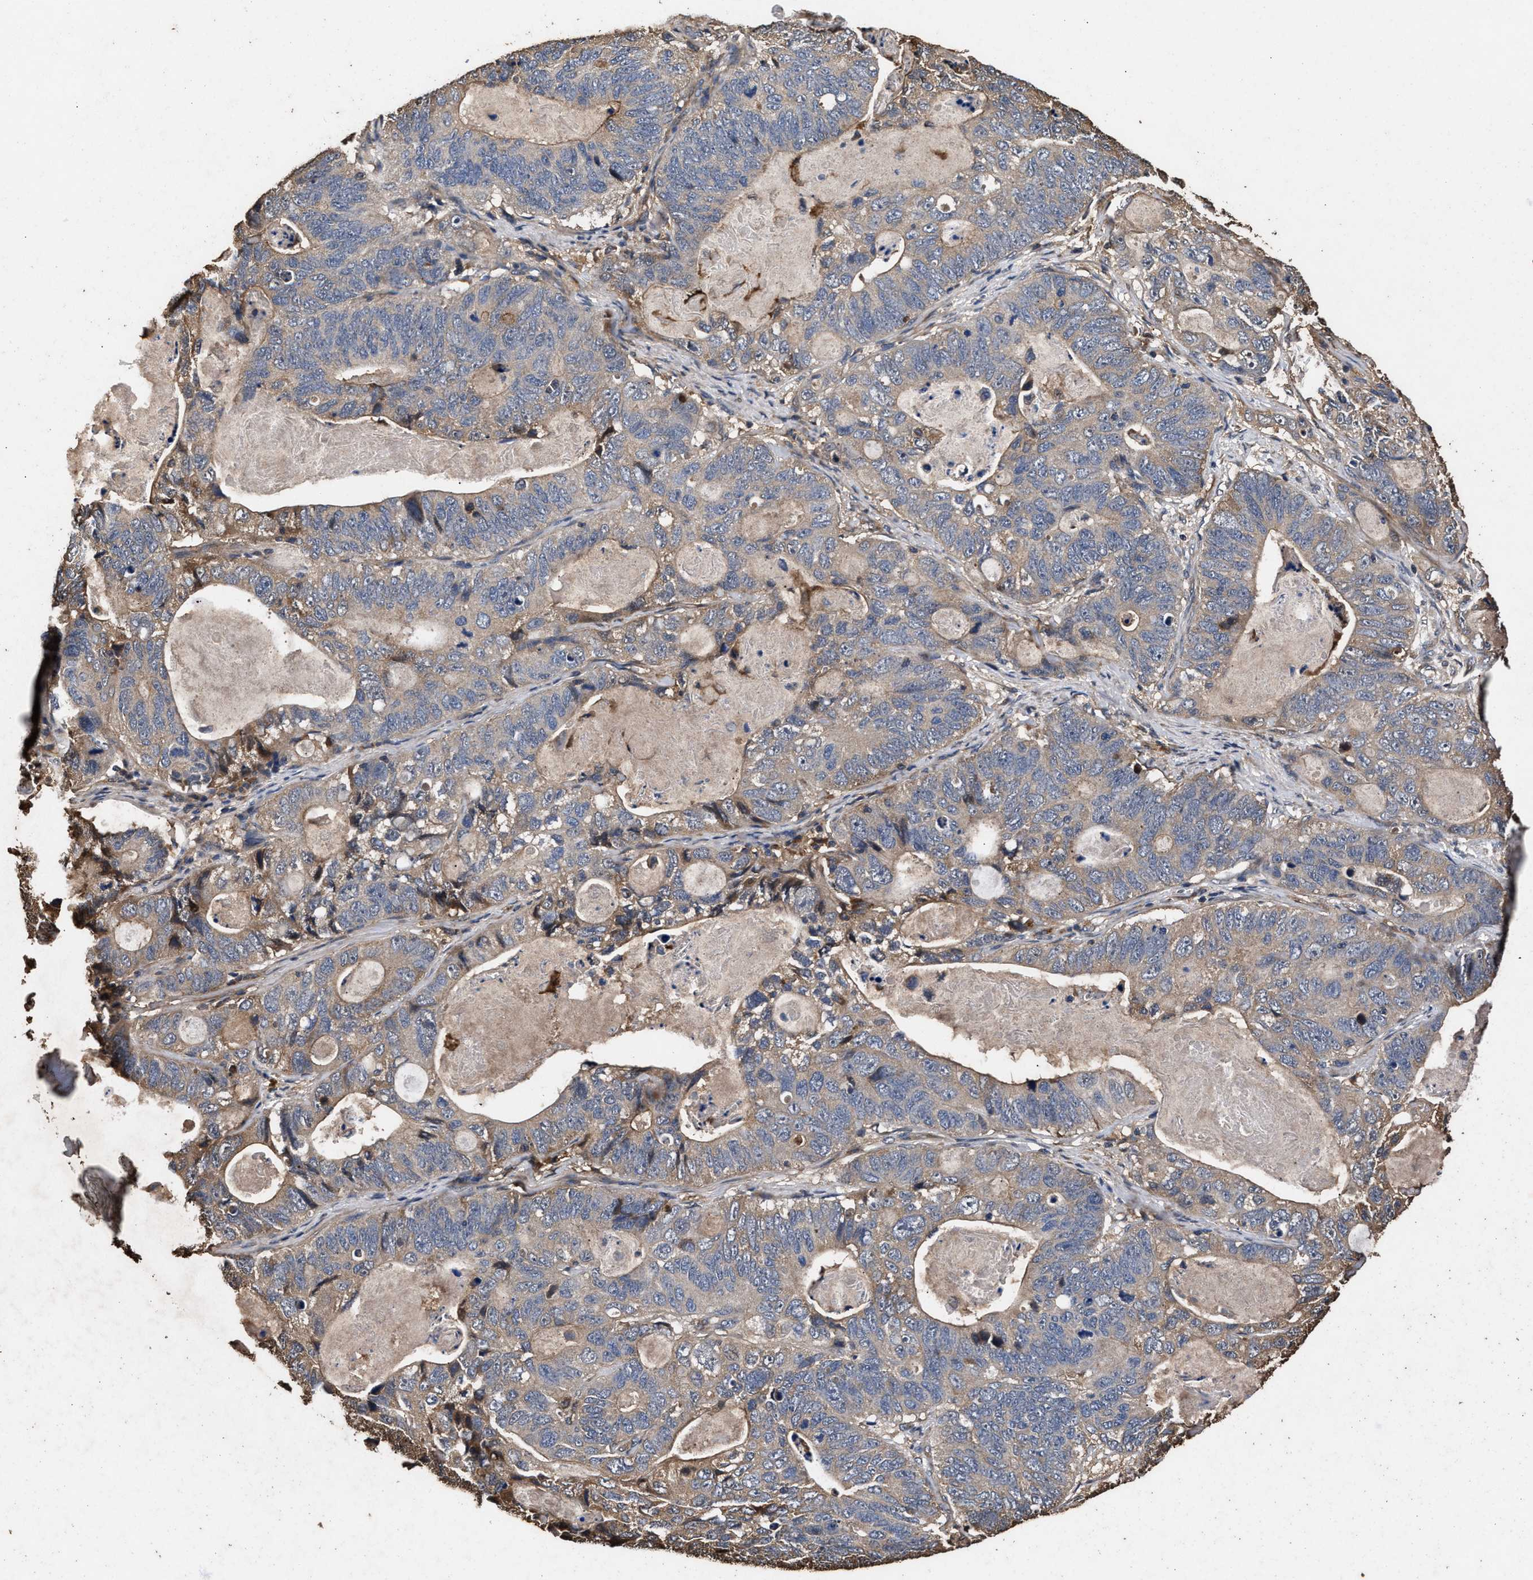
{"staining": {"intensity": "weak", "quantity": "<25%", "location": "cytoplasmic/membranous"}, "tissue": "stomach cancer", "cell_type": "Tumor cells", "image_type": "cancer", "snomed": [{"axis": "morphology", "description": "Normal tissue, NOS"}, {"axis": "morphology", "description": "Adenocarcinoma, NOS"}, {"axis": "topography", "description": "Stomach"}], "caption": "Stomach cancer (adenocarcinoma) was stained to show a protein in brown. There is no significant staining in tumor cells. (IHC, brightfield microscopy, high magnification).", "gene": "KYAT1", "patient": {"sex": "female", "age": 89}}